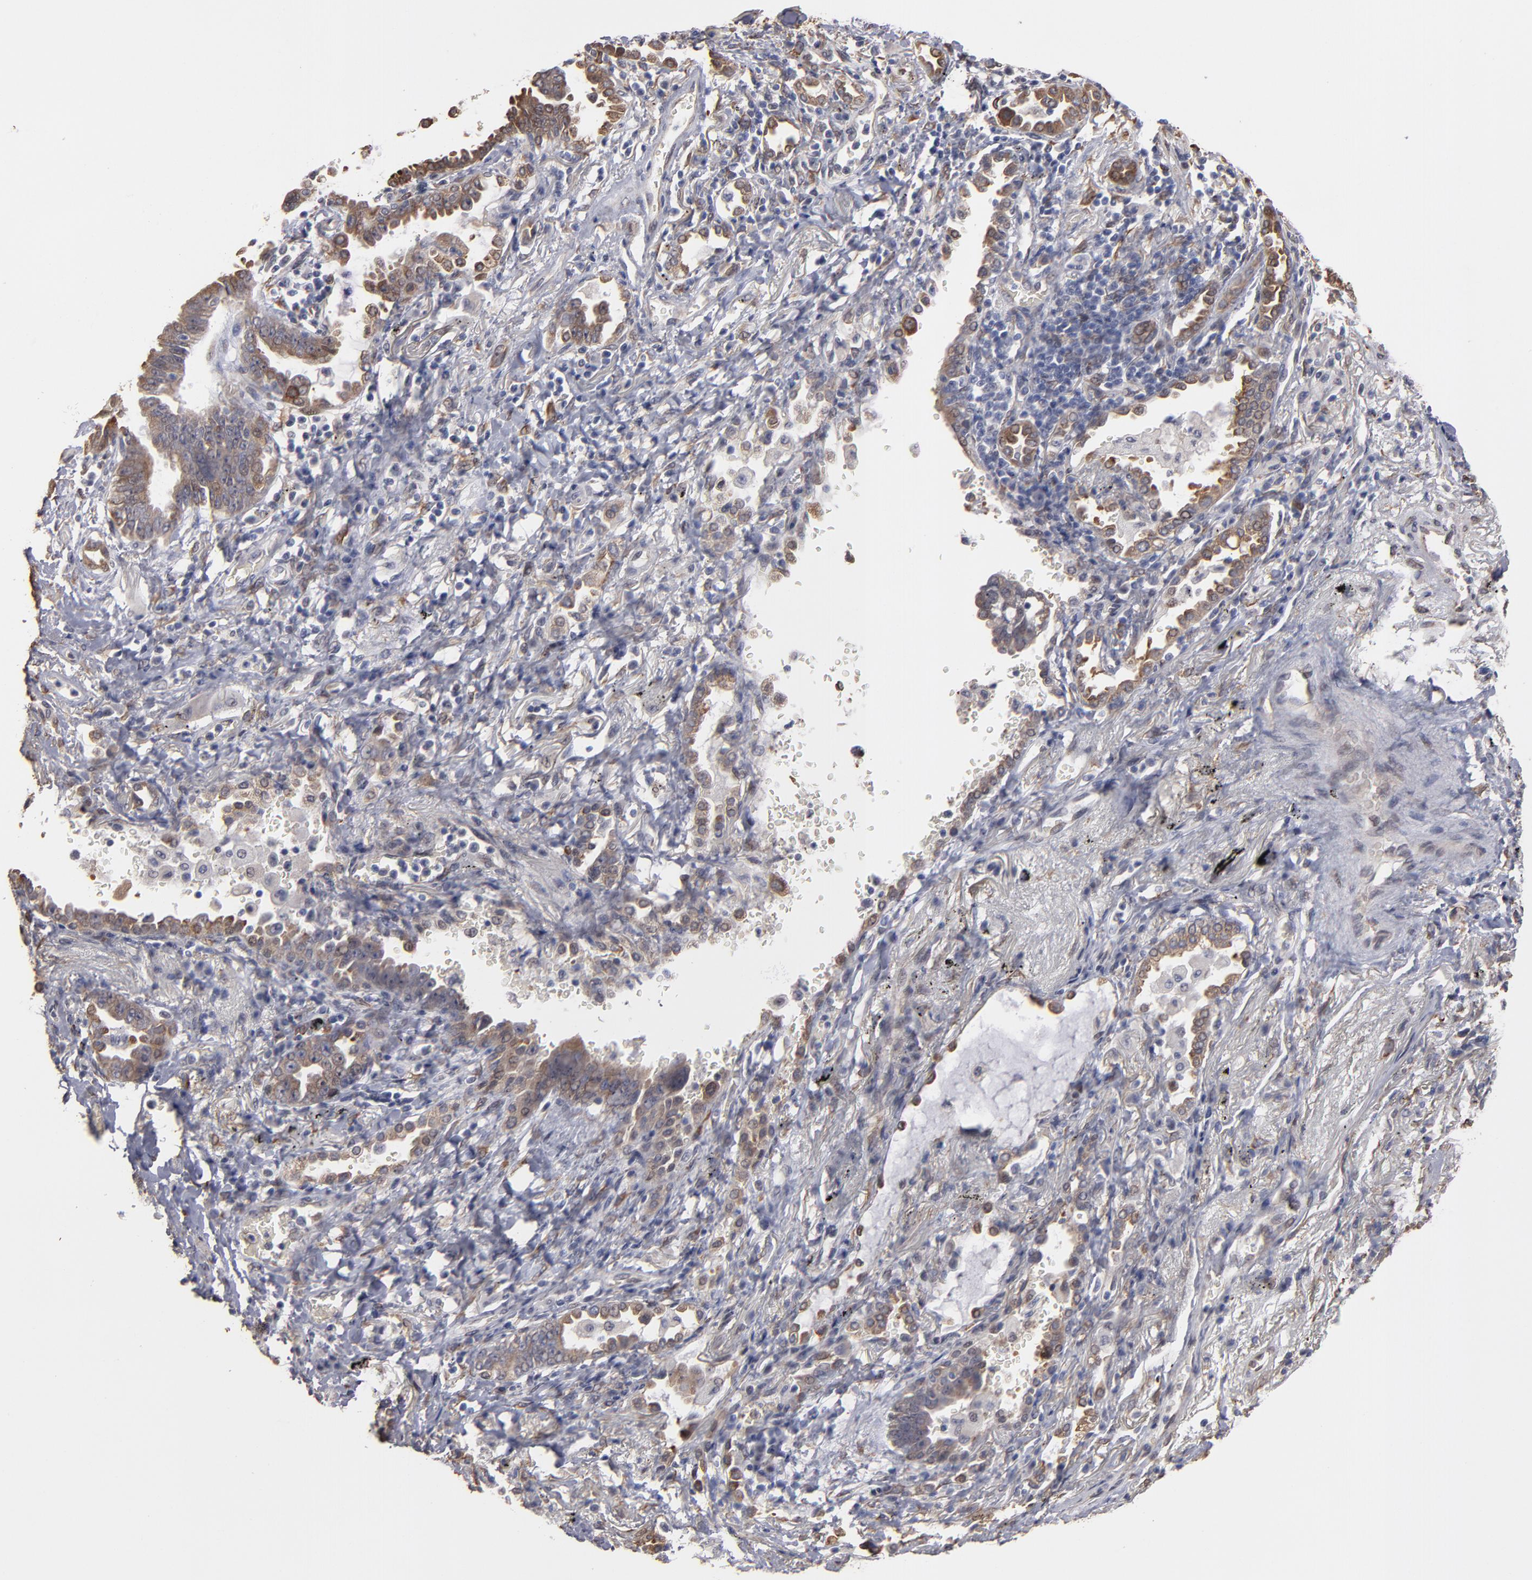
{"staining": {"intensity": "weak", "quantity": ">75%", "location": "cytoplasmic/membranous"}, "tissue": "lung cancer", "cell_type": "Tumor cells", "image_type": "cancer", "snomed": [{"axis": "morphology", "description": "Adenocarcinoma, NOS"}, {"axis": "topography", "description": "Lung"}], "caption": "Immunohistochemical staining of human lung cancer (adenocarcinoma) shows low levels of weak cytoplasmic/membranous protein positivity in approximately >75% of tumor cells.", "gene": "PGRMC1", "patient": {"sex": "female", "age": 64}}